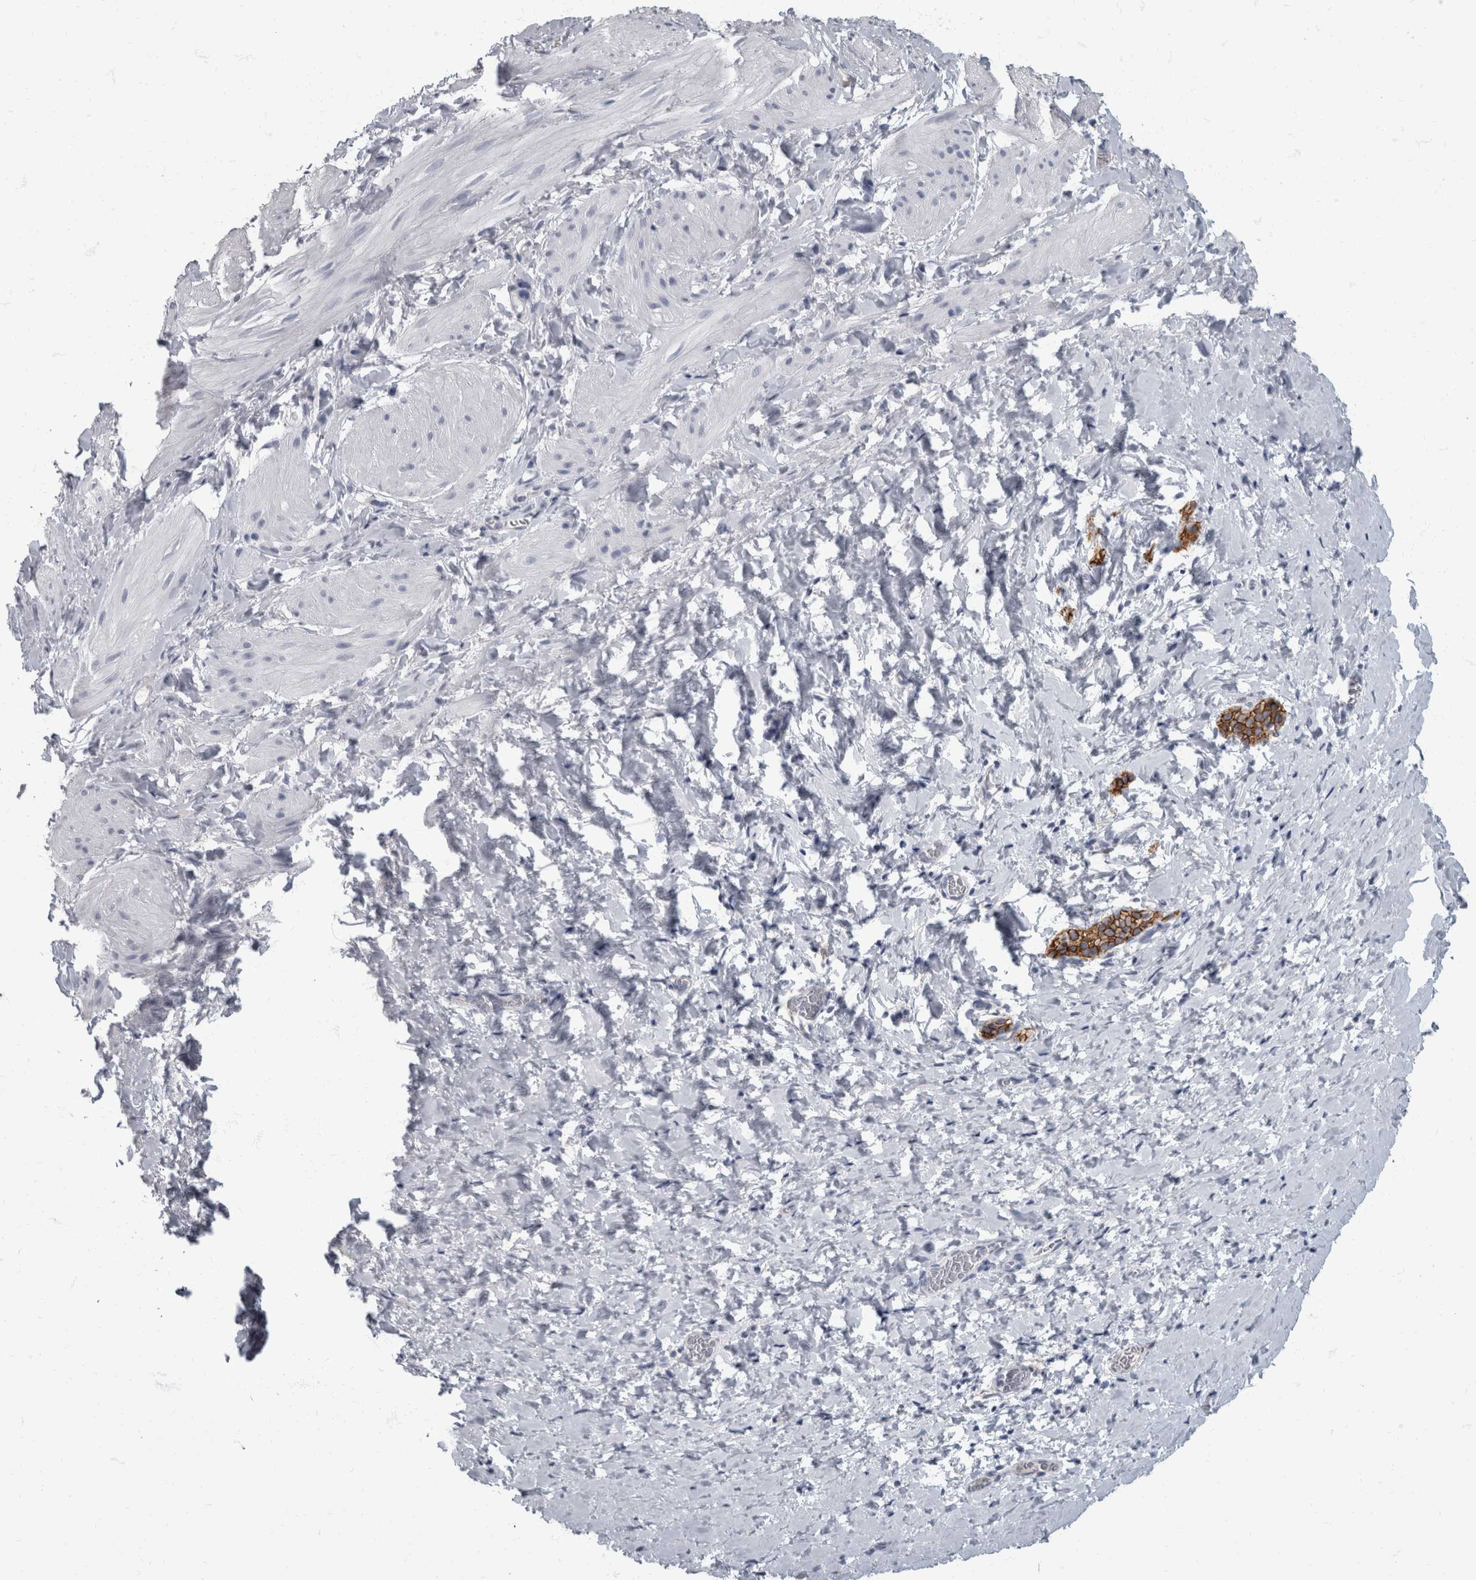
{"staining": {"intensity": "negative", "quantity": "none", "location": "none"}, "tissue": "smooth muscle", "cell_type": "Smooth muscle cells", "image_type": "normal", "snomed": [{"axis": "morphology", "description": "Normal tissue, NOS"}, {"axis": "topography", "description": "Smooth muscle"}], "caption": "IHC micrograph of benign smooth muscle: human smooth muscle stained with DAB displays no significant protein expression in smooth muscle cells. The staining was performed using DAB to visualize the protein expression in brown, while the nuclei were stained in blue with hematoxylin (Magnification: 20x).", "gene": "DSG2", "patient": {"sex": "male", "age": 16}}